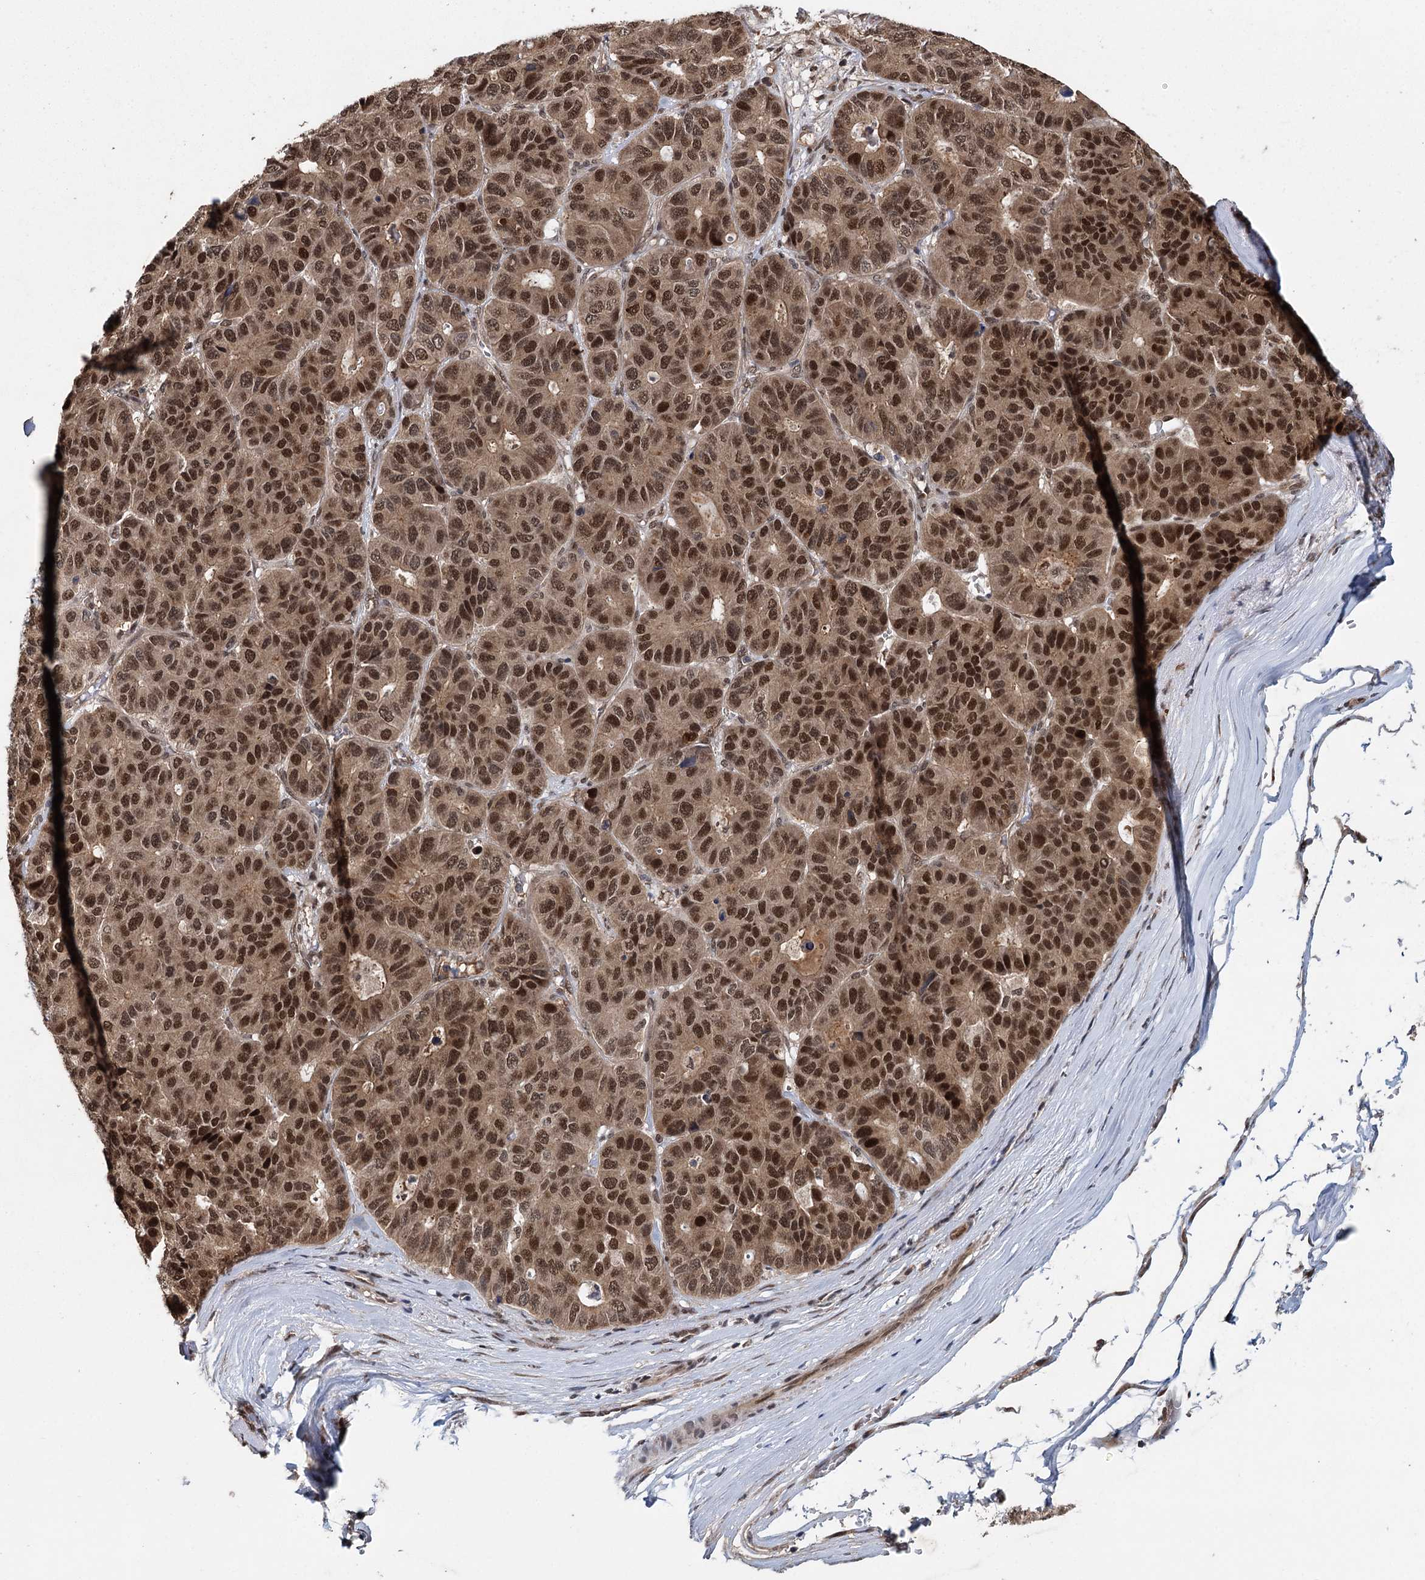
{"staining": {"intensity": "strong", "quantity": ">75%", "location": "nuclear"}, "tissue": "pancreatic cancer", "cell_type": "Tumor cells", "image_type": "cancer", "snomed": [{"axis": "morphology", "description": "Adenocarcinoma, NOS"}, {"axis": "topography", "description": "Pancreas"}], "caption": "Immunohistochemical staining of pancreatic cancer (adenocarcinoma) displays high levels of strong nuclear positivity in about >75% of tumor cells.", "gene": "MYG1", "patient": {"sex": "male", "age": 50}}